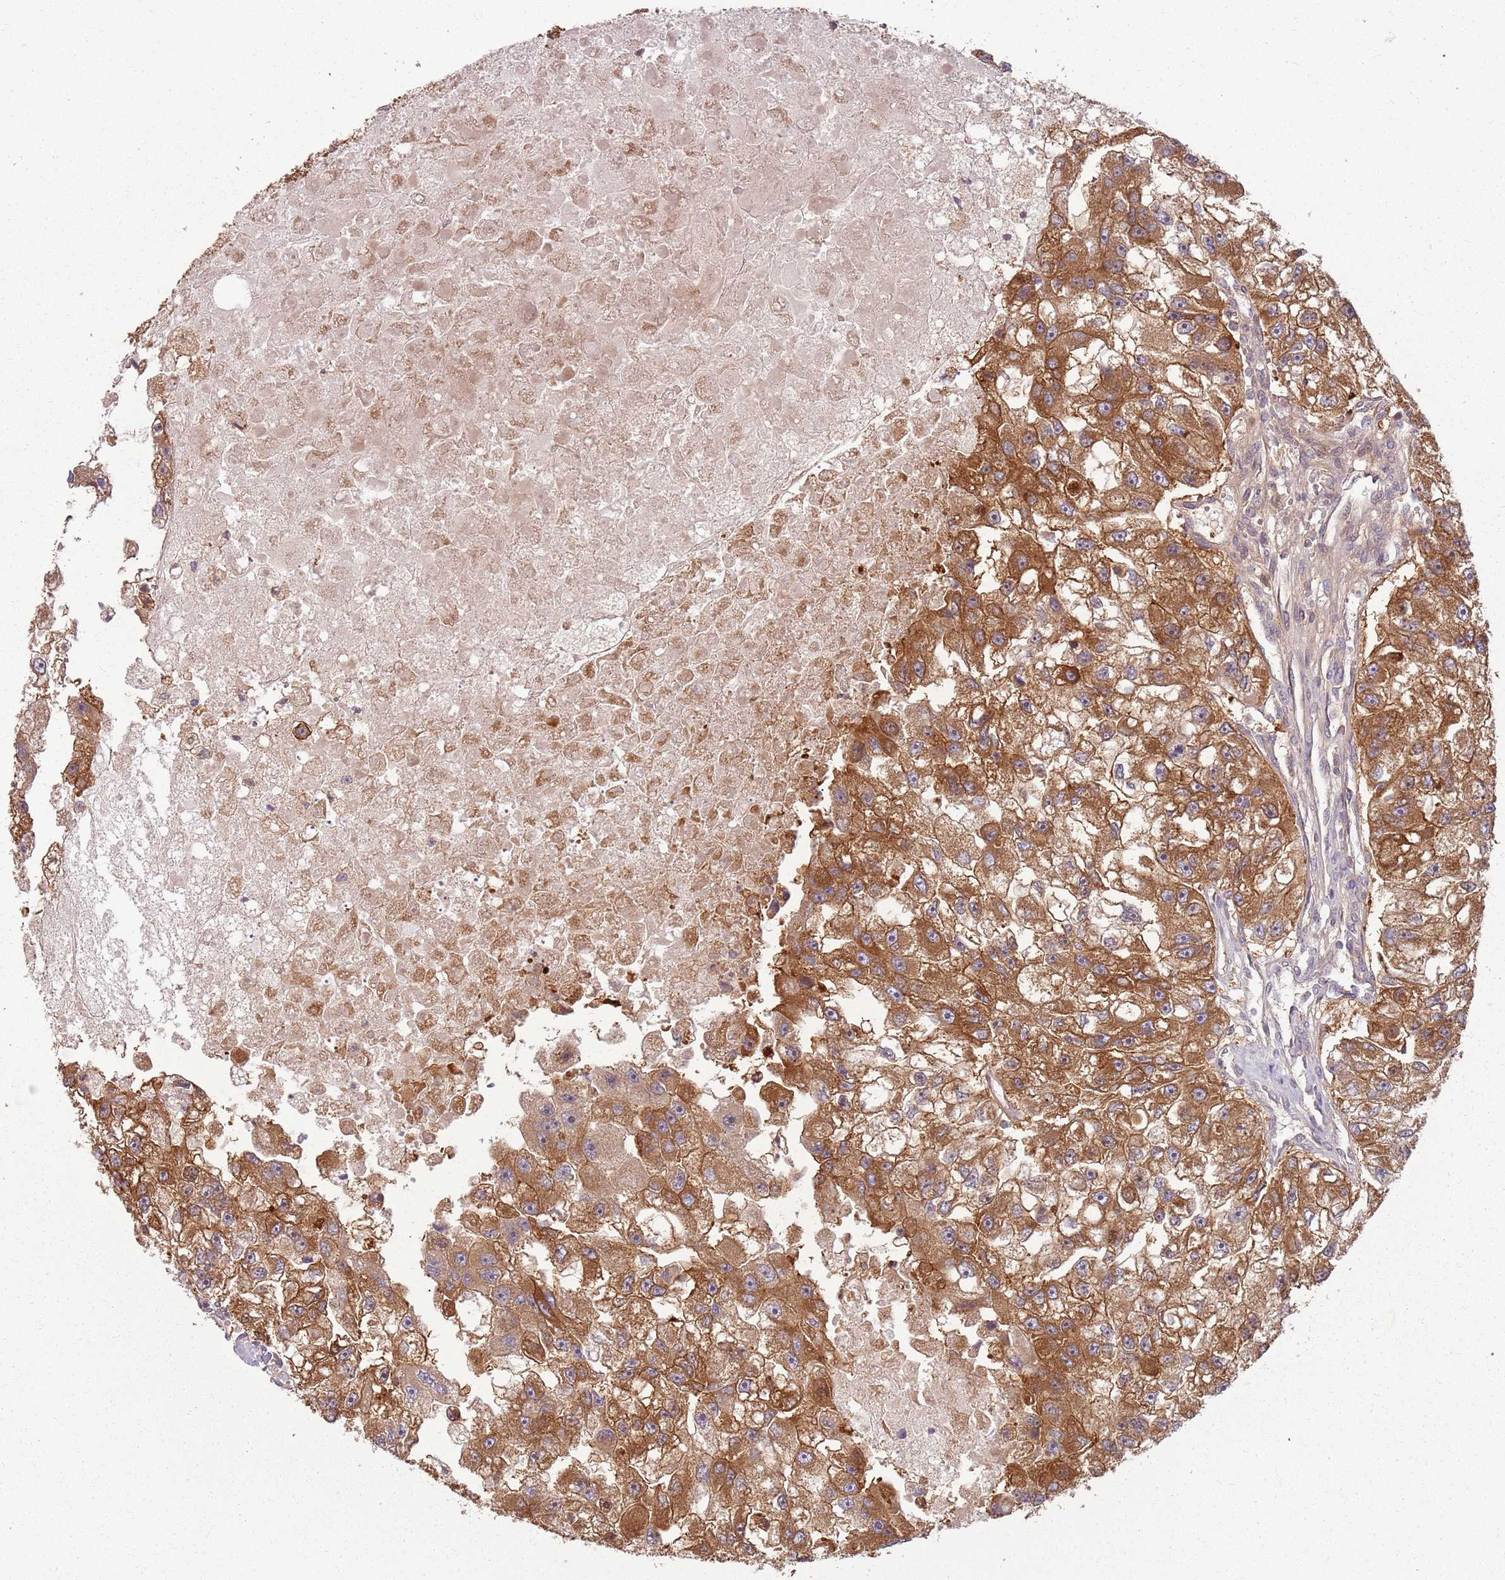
{"staining": {"intensity": "moderate", "quantity": ">75%", "location": "cytoplasmic/membranous"}, "tissue": "renal cancer", "cell_type": "Tumor cells", "image_type": "cancer", "snomed": [{"axis": "morphology", "description": "Adenocarcinoma, NOS"}, {"axis": "topography", "description": "Kidney"}], "caption": "An image of renal adenocarcinoma stained for a protein shows moderate cytoplasmic/membranous brown staining in tumor cells. Nuclei are stained in blue.", "gene": "RPL21", "patient": {"sex": "male", "age": 63}}